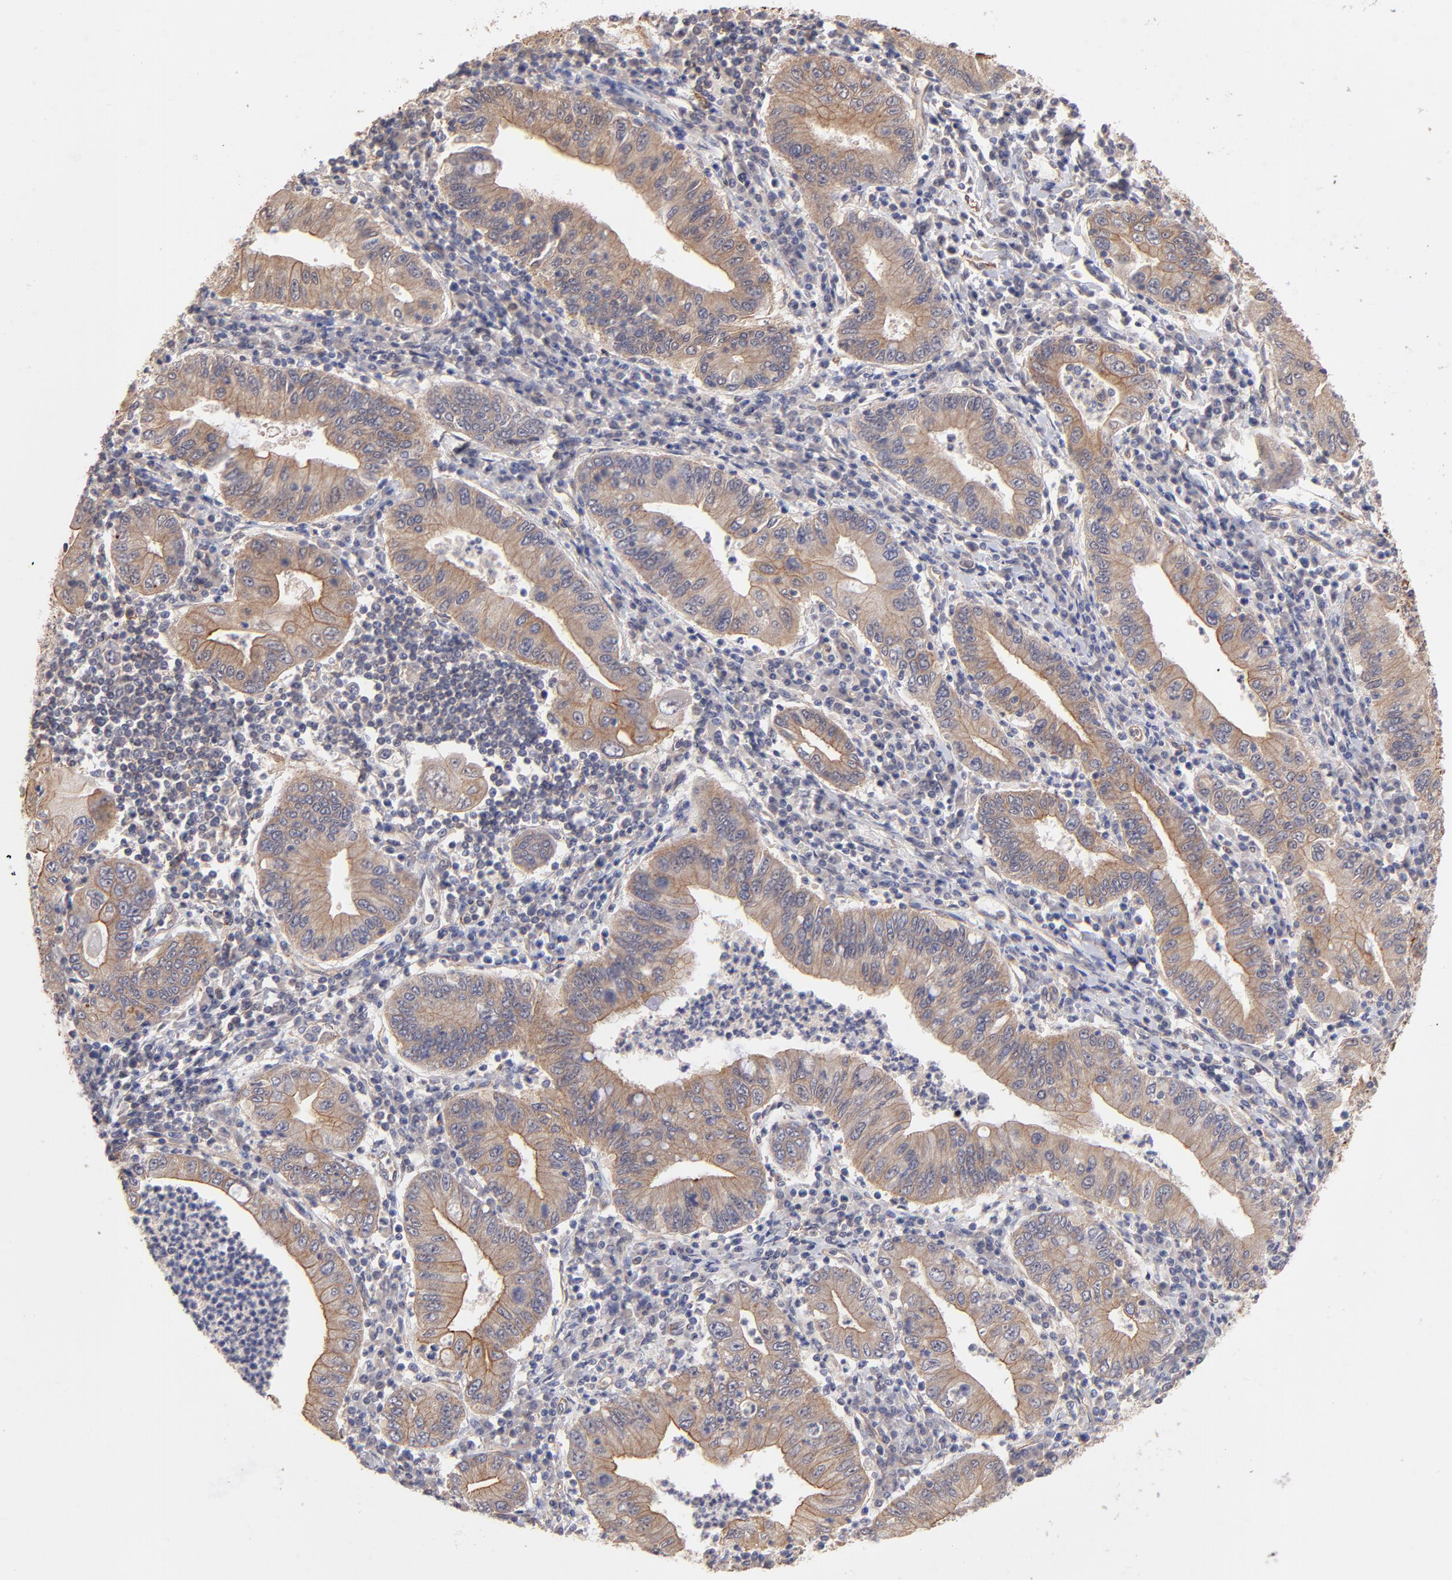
{"staining": {"intensity": "moderate", "quantity": ">75%", "location": "cytoplasmic/membranous"}, "tissue": "stomach cancer", "cell_type": "Tumor cells", "image_type": "cancer", "snomed": [{"axis": "morphology", "description": "Normal tissue, NOS"}, {"axis": "morphology", "description": "Adenocarcinoma, NOS"}, {"axis": "topography", "description": "Esophagus"}, {"axis": "topography", "description": "Stomach, upper"}, {"axis": "topography", "description": "Peripheral nerve tissue"}], "caption": "Human stomach cancer (adenocarcinoma) stained with a protein marker displays moderate staining in tumor cells.", "gene": "STAP2", "patient": {"sex": "male", "age": 62}}